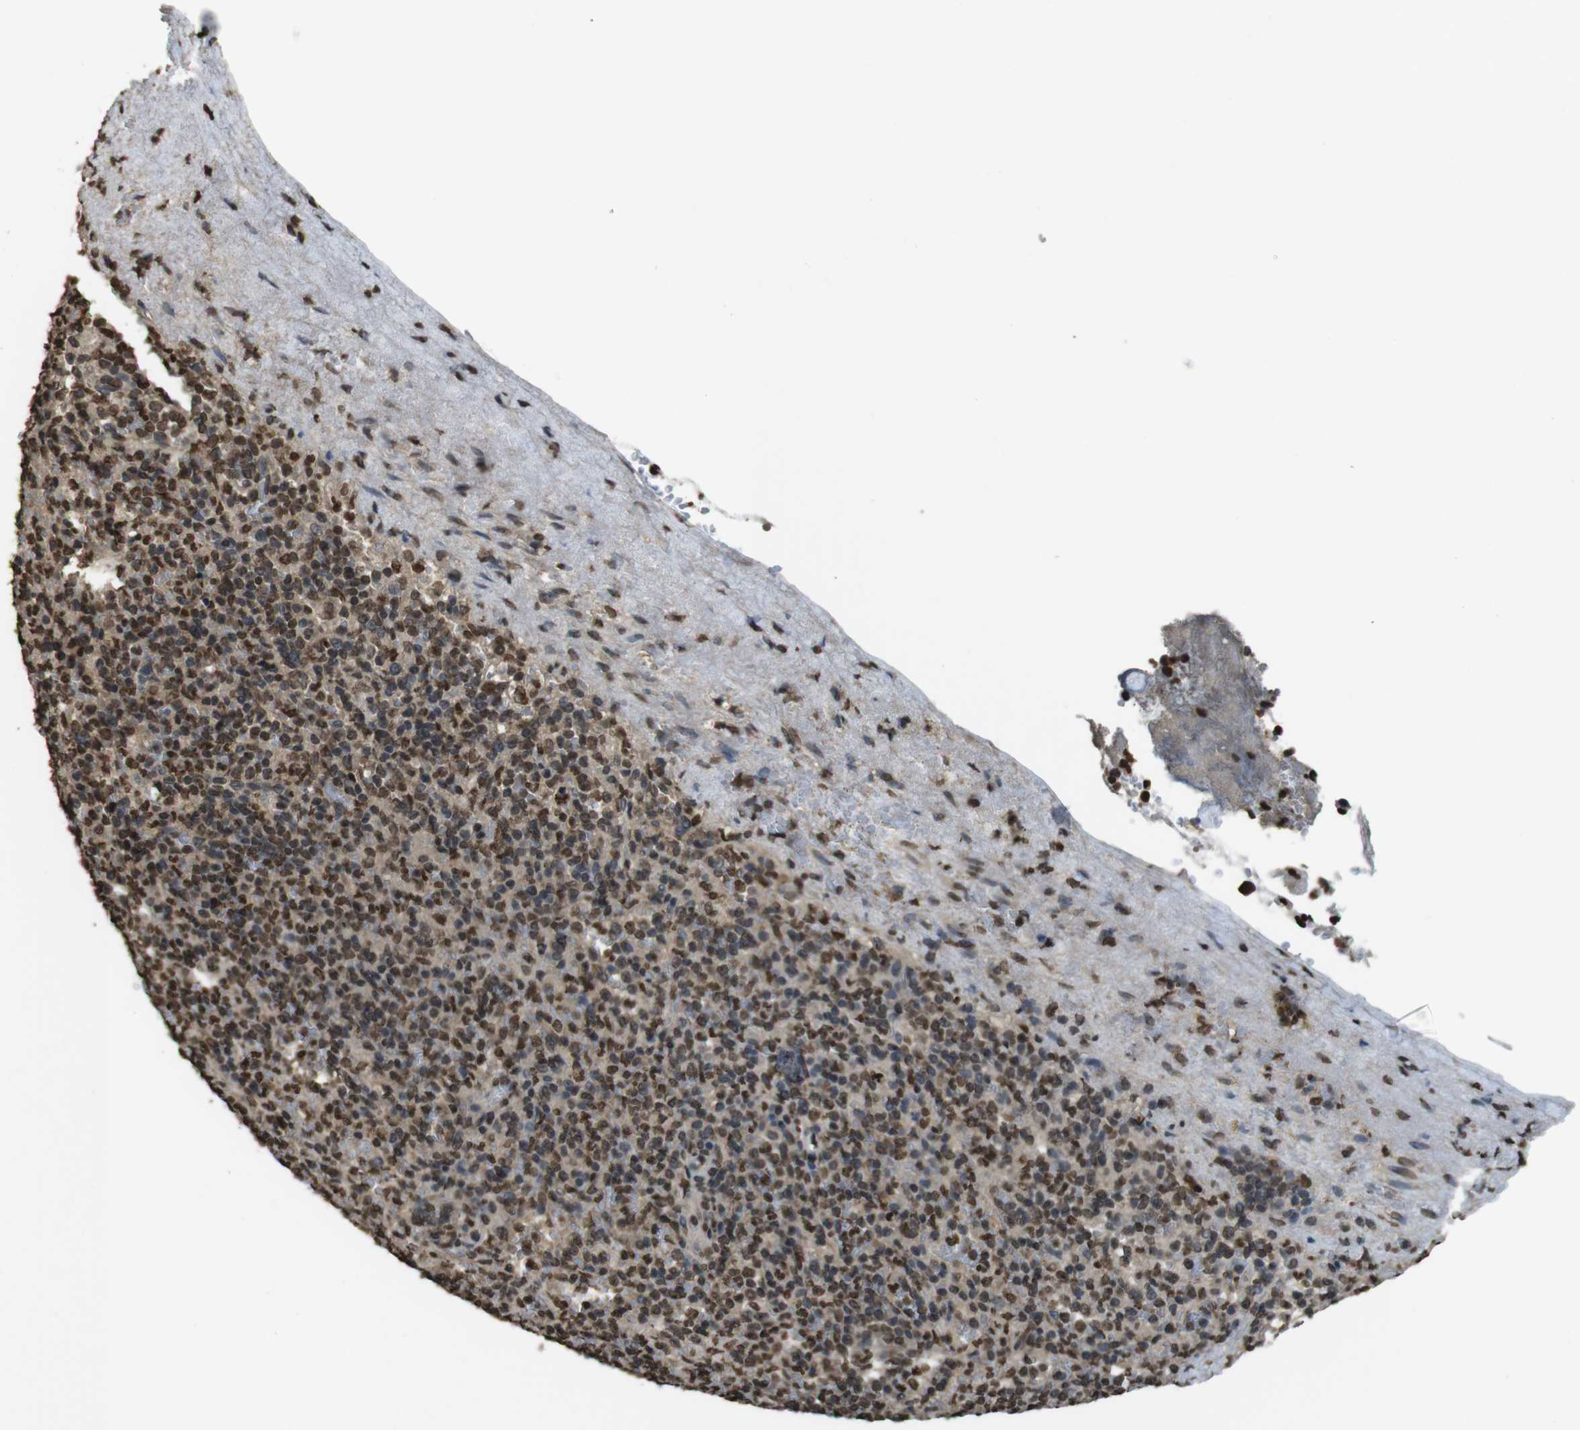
{"staining": {"intensity": "moderate", "quantity": ">75%", "location": "nuclear"}, "tissue": "spleen", "cell_type": "Cells in red pulp", "image_type": "normal", "snomed": [{"axis": "morphology", "description": "Normal tissue, NOS"}, {"axis": "topography", "description": "Spleen"}], "caption": "Normal spleen shows moderate nuclear expression in approximately >75% of cells in red pulp, visualized by immunohistochemistry.", "gene": "MAF", "patient": {"sex": "female", "age": 74}}